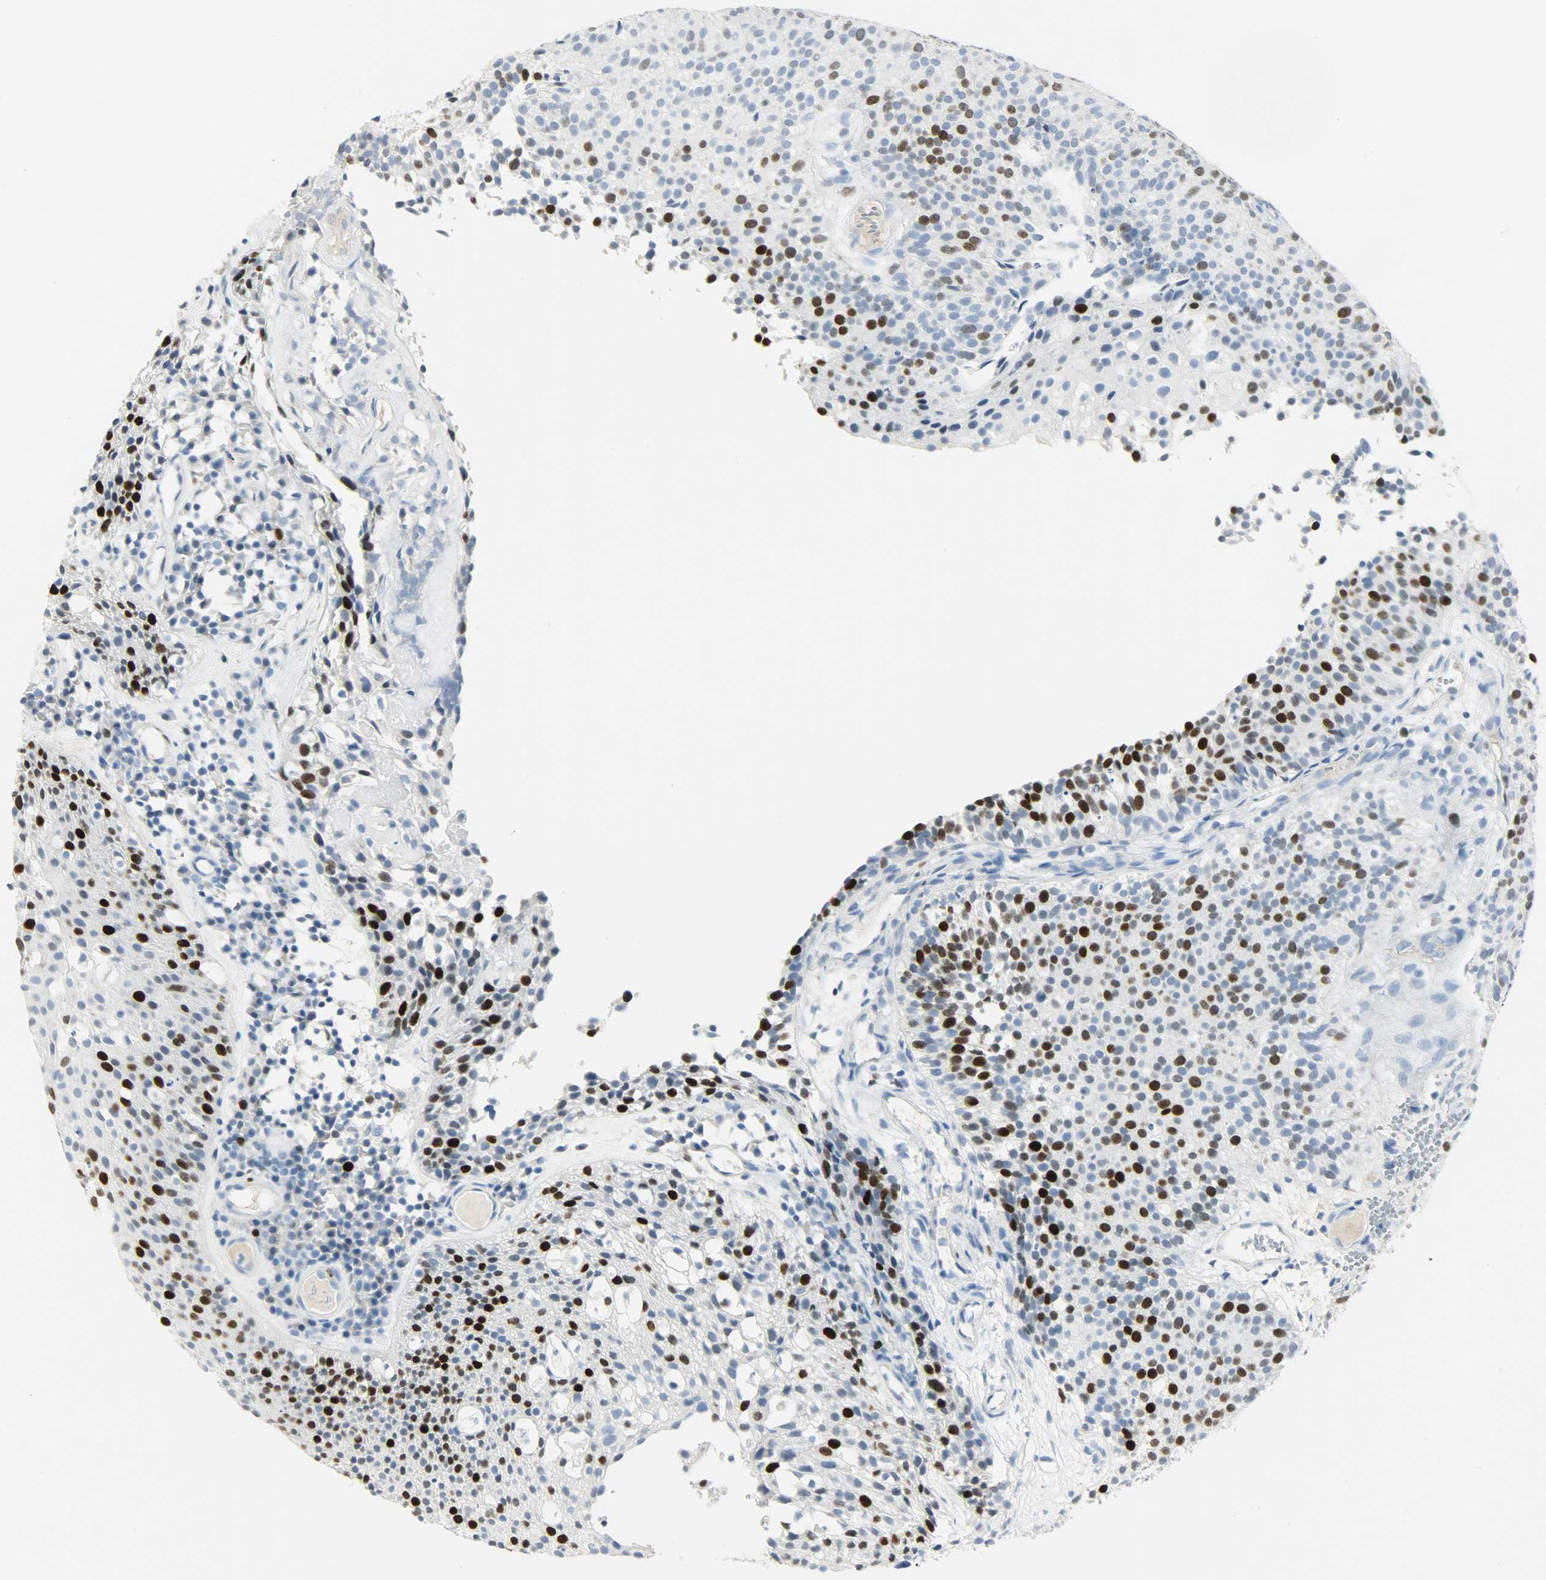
{"staining": {"intensity": "strong", "quantity": ">75%", "location": "nuclear"}, "tissue": "urothelial cancer", "cell_type": "Tumor cells", "image_type": "cancer", "snomed": [{"axis": "morphology", "description": "Urothelial carcinoma, Low grade"}, {"axis": "topography", "description": "Urinary bladder"}], "caption": "Urothelial cancer stained for a protein (brown) exhibits strong nuclear positive expression in approximately >75% of tumor cells.", "gene": "HELLS", "patient": {"sex": "male", "age": 85}}